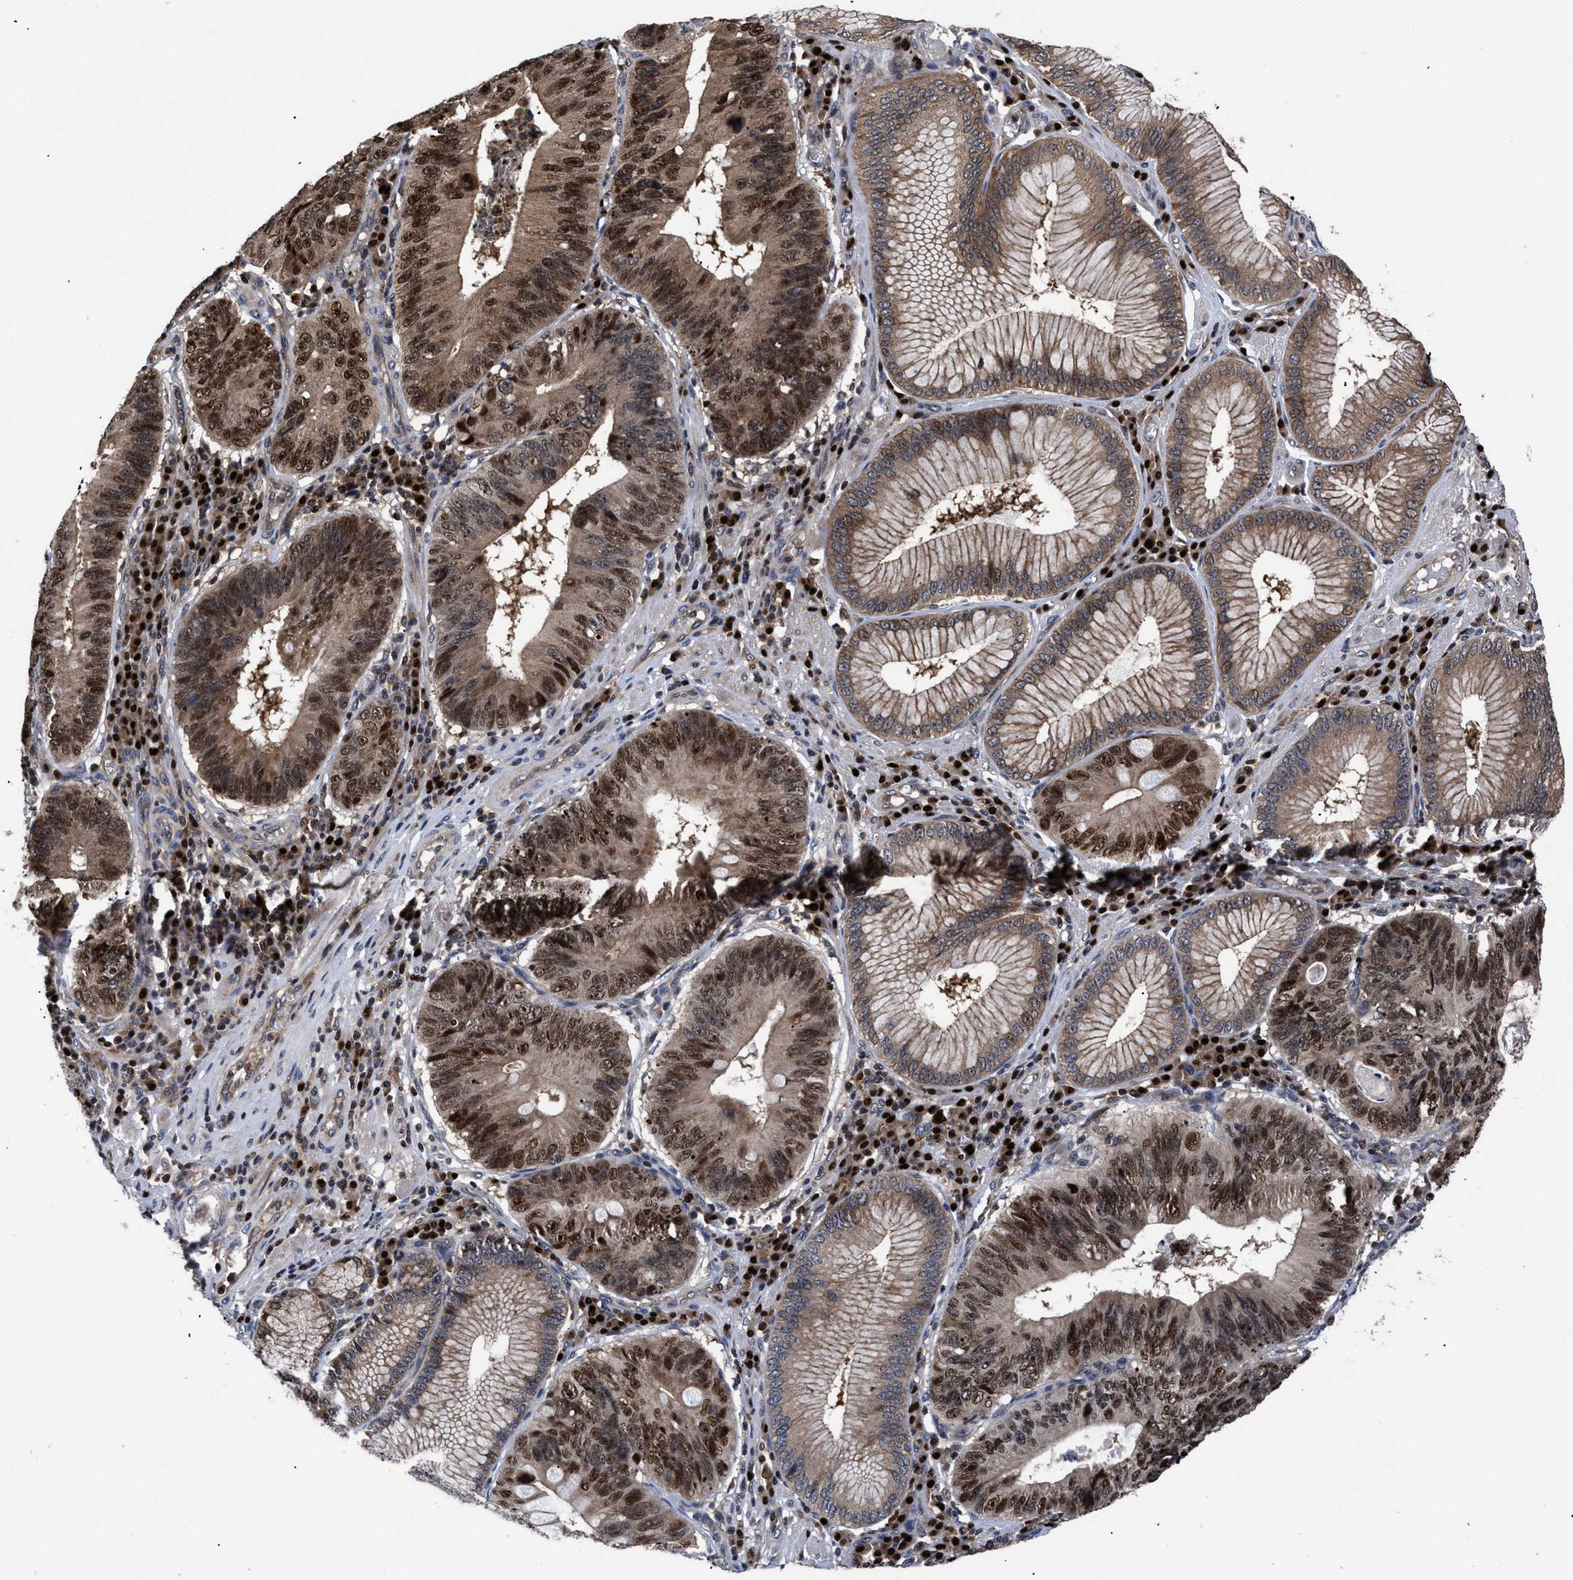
{"staining": {"intensity": "strong", "quantity": ">75%", "location": "cytoplasmic/membranous,nuclear"}, "tissue": "stomach cancer", "cell_type": "Tumor cells", "image_type": "cancer", "snomed": [{"axis": "morphology", "description": "Adenocarcinoma, NOS"}, {"axis": "topography", "description": "Stomach"}], "caption": "Adenocarcinoma (stomach) stained for a protein (brown) shows strong cytoplasmic/membranous and nuclear positive expression in approximately >75% of tumor cells.", "gene": "FAM200A", "patient": {"sex": "male", "age": 59}}